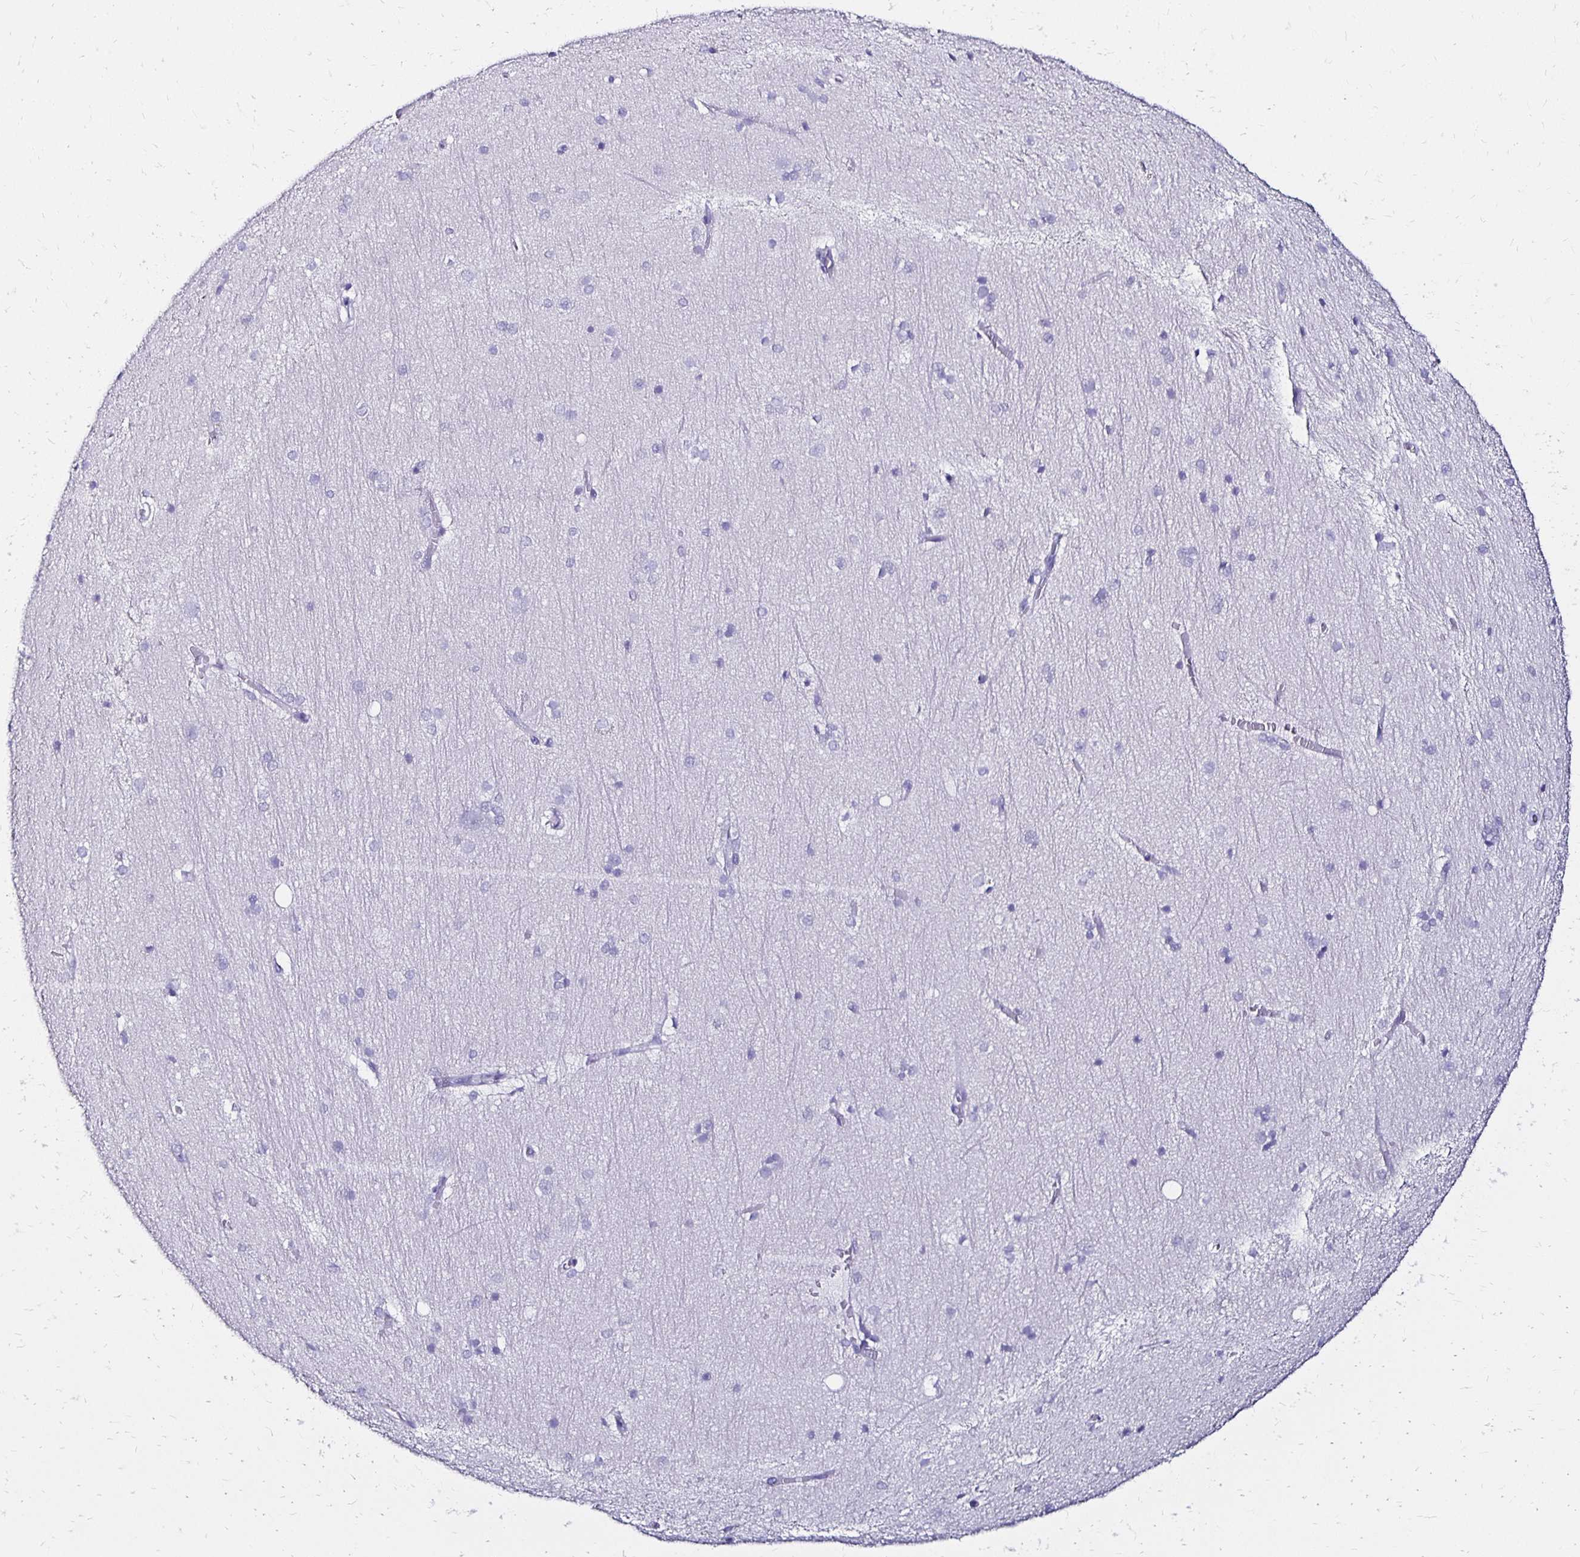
{"staining": {"intensity": "negative", "quantity": "none", "location": "none"}, "tissue": "hippocampus", "cell_type": "Glial cells", "image_type": "normal", "snomed": [{"axis": "morphology", "description": "Normal tissue, NOS"}, {"axis": "topography", "description": "Cerebral cortex"}, {"axis": "topography", "description": "Hippocampus"}], "caption": "A photomicrograph of human hippocampus is negative for staining in glial cells. (DAB immunohistochemistry (IHC) visualized using brightfield microscopy, high magnification).", "gene": "KCNT1", "patient": {"sex": "female", "age": 19}}